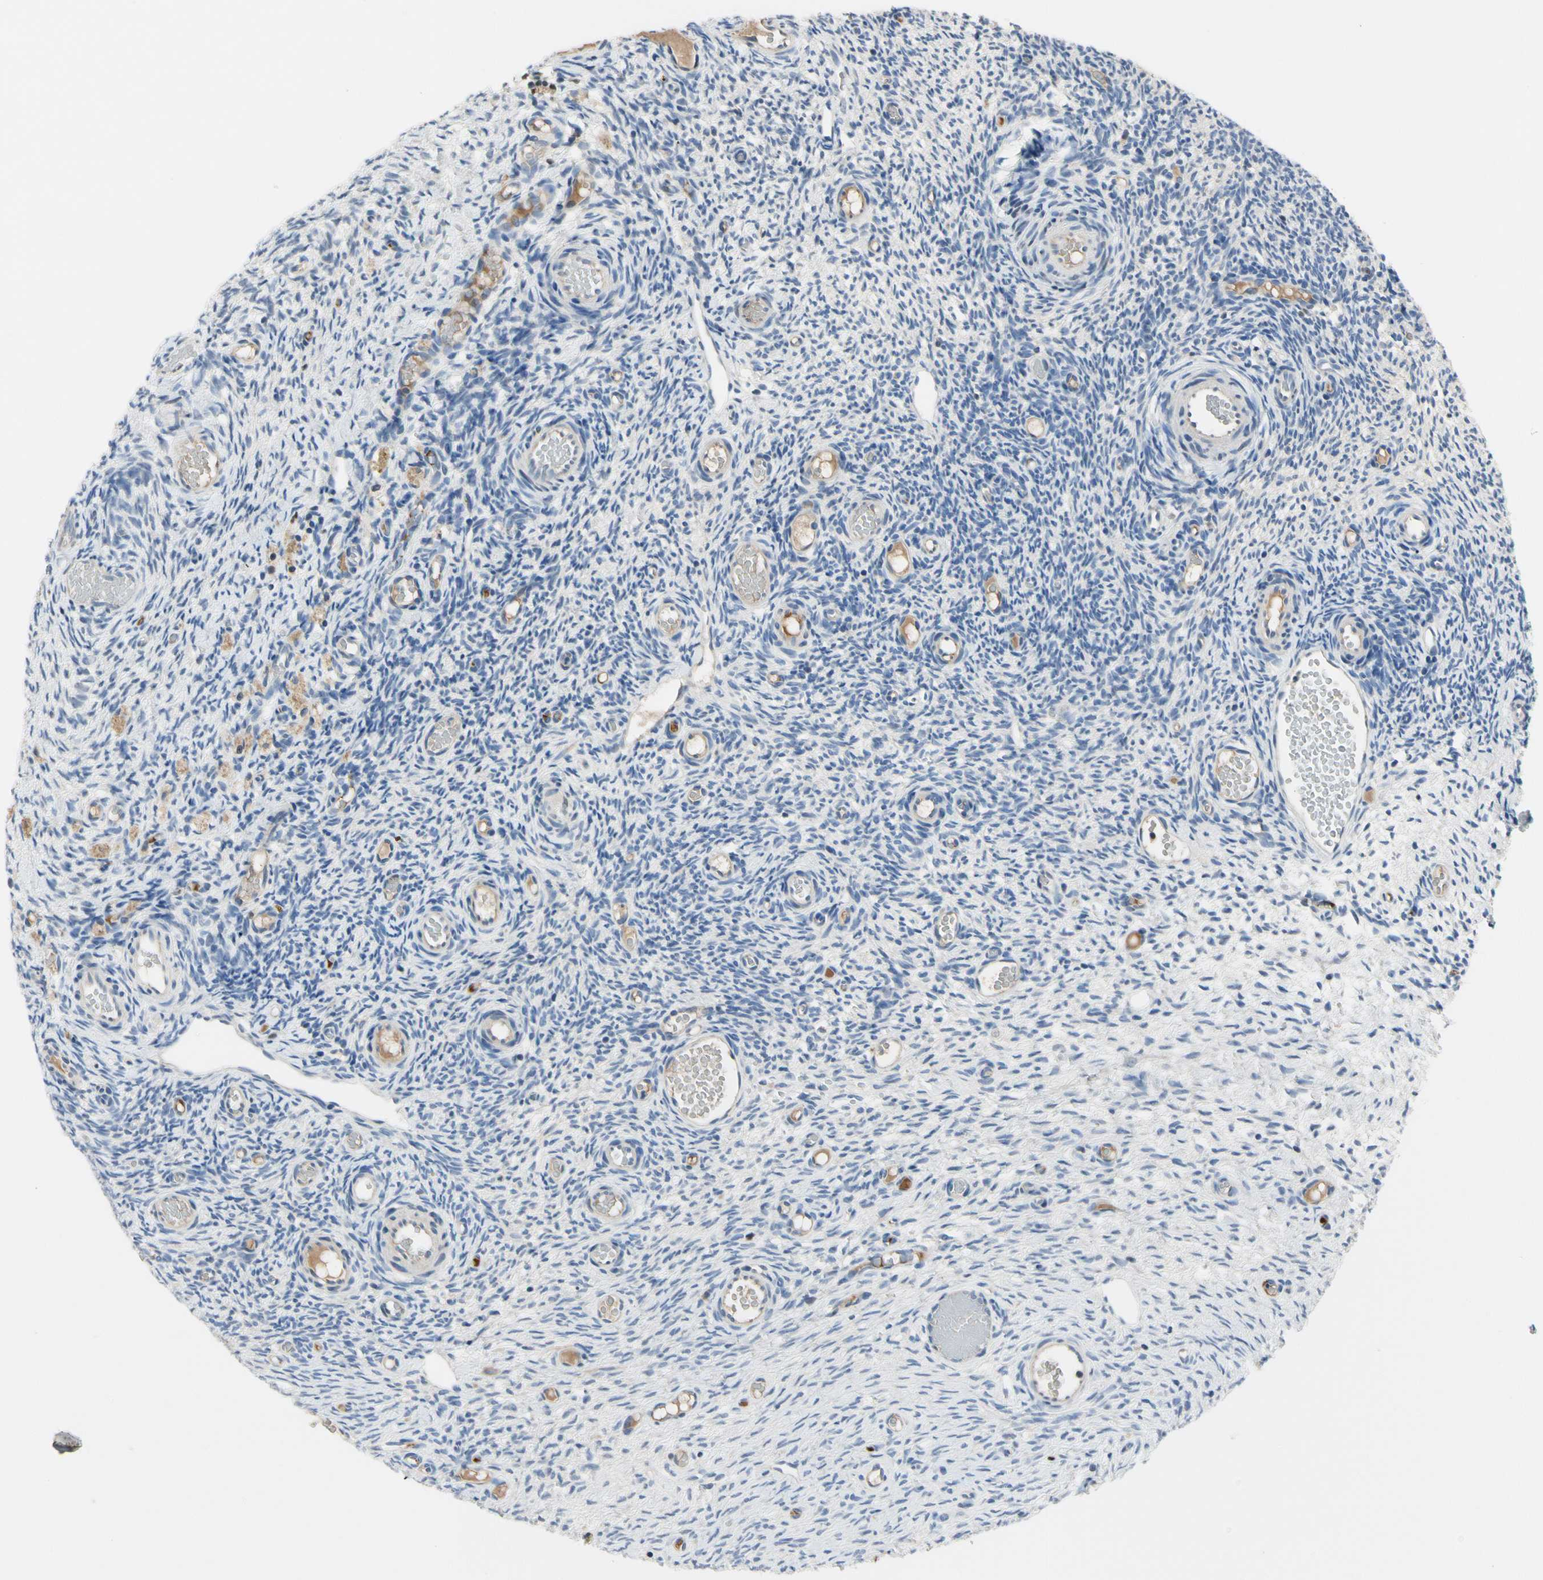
{"staining": {"intensity": "negative", "quantity": "none", "location": "none"}, "tissue": "ovary", "cell_type": "Follicle cells", "image_type": "normal", "snomed": [{"axis": "morphology", "description": "Normal tissue, NOS"}, {"axis": "topography", "description": "Ovary"}], "caption": "Human ovary stained for a protein using IHC demonstrates no staining in follicle cells.", "gene": "ECRG4", "patient": {"sex": "female", "age": 35}}